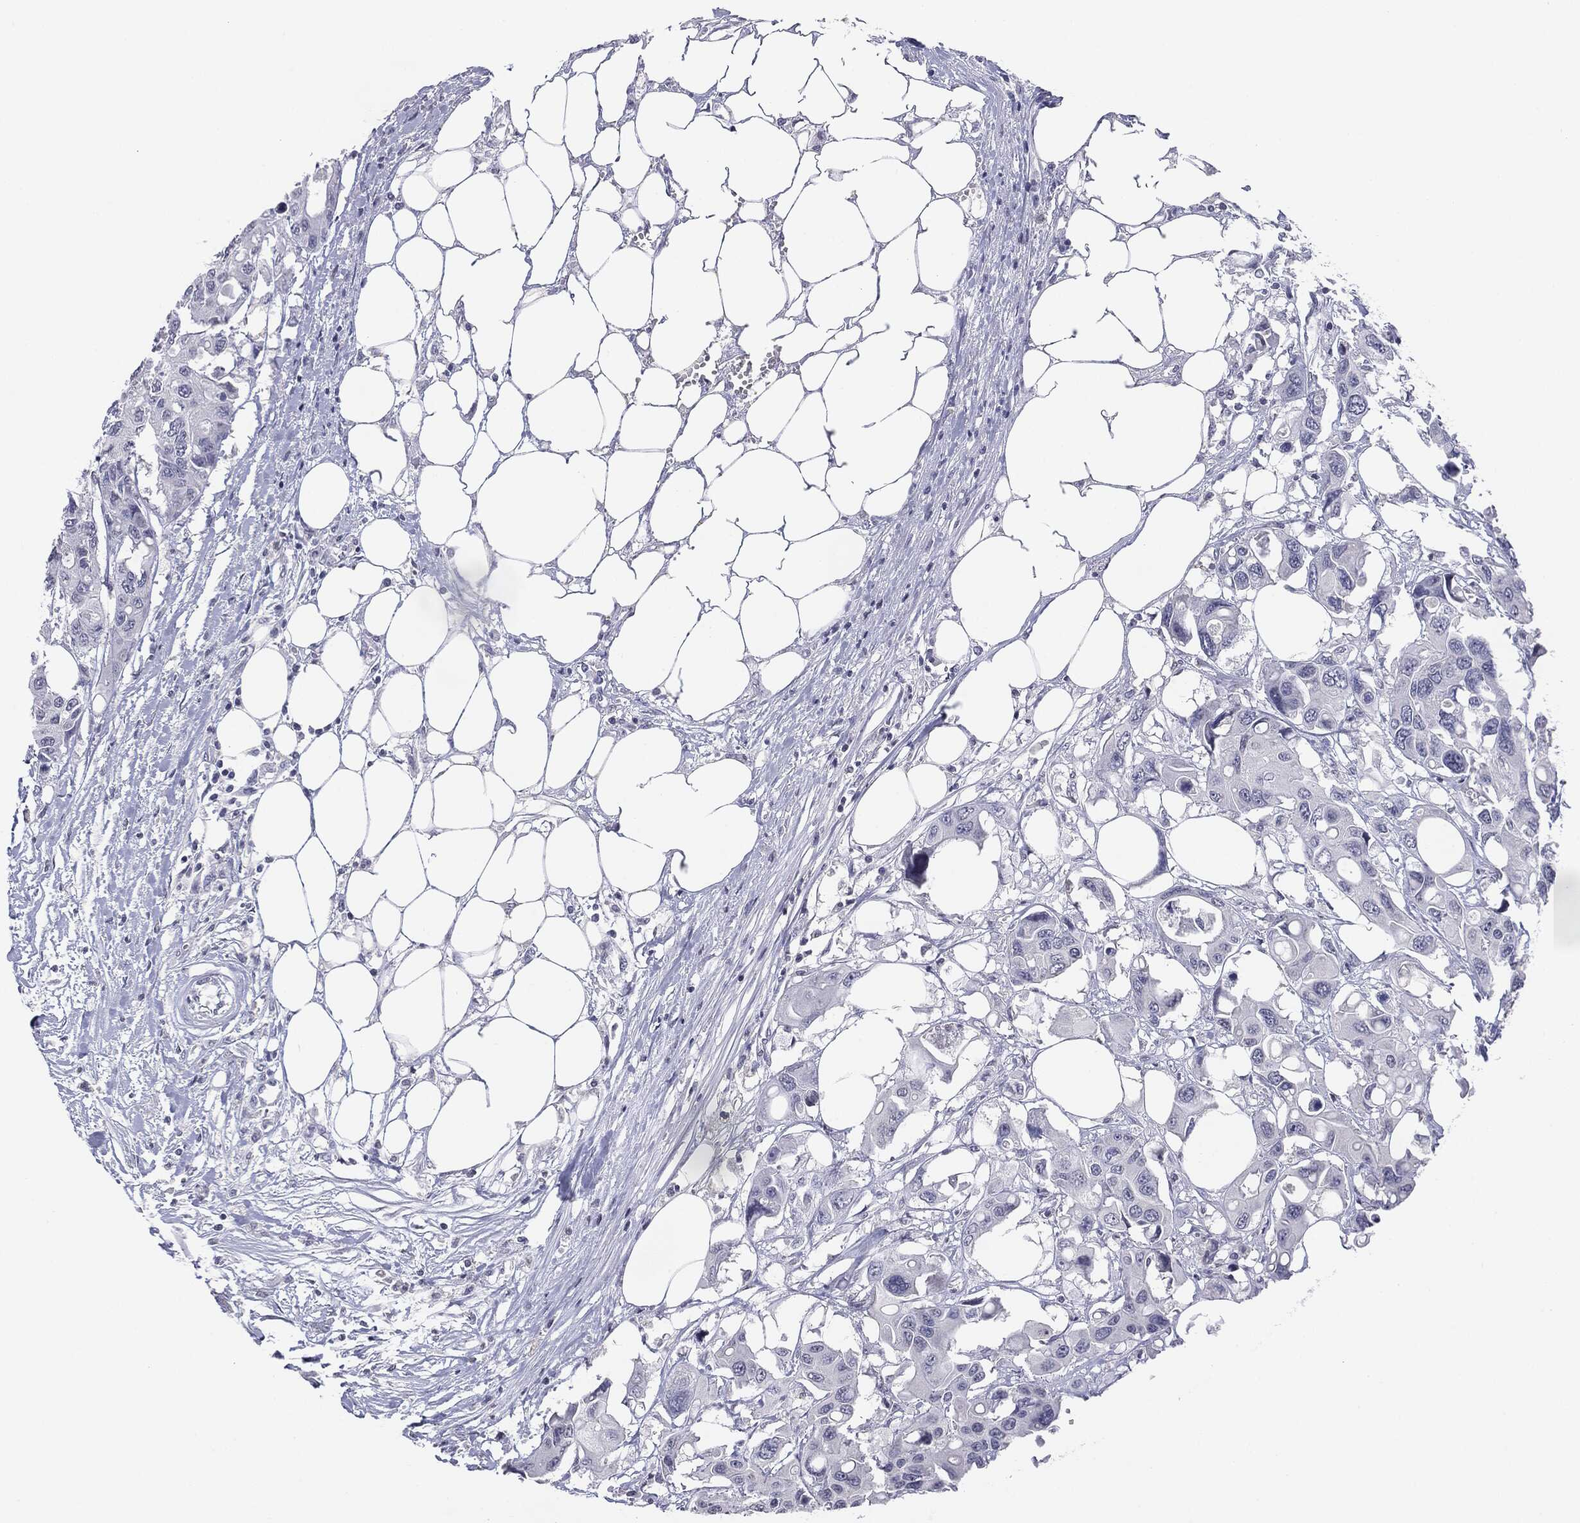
{"staining": {"intensity": "negative", "quantity": "none", "location": "none"}, "tissue": "colorectal cancer", "cell_type": "Tumor cells", "image_type": "cancer", "snomed": [{"axis": "morphology", "description": "Adenocarcinoma, NOS"}, {"axis": "topography", "description": "Colon"}], "caption": "High power microscopy micrograph of an immunohistochemistry micrograph of colorectal cancer, revealing no significant staining in tumor cells.", "gene": "SERPINB4", "patient": {"sex": "male", "age": 77}}